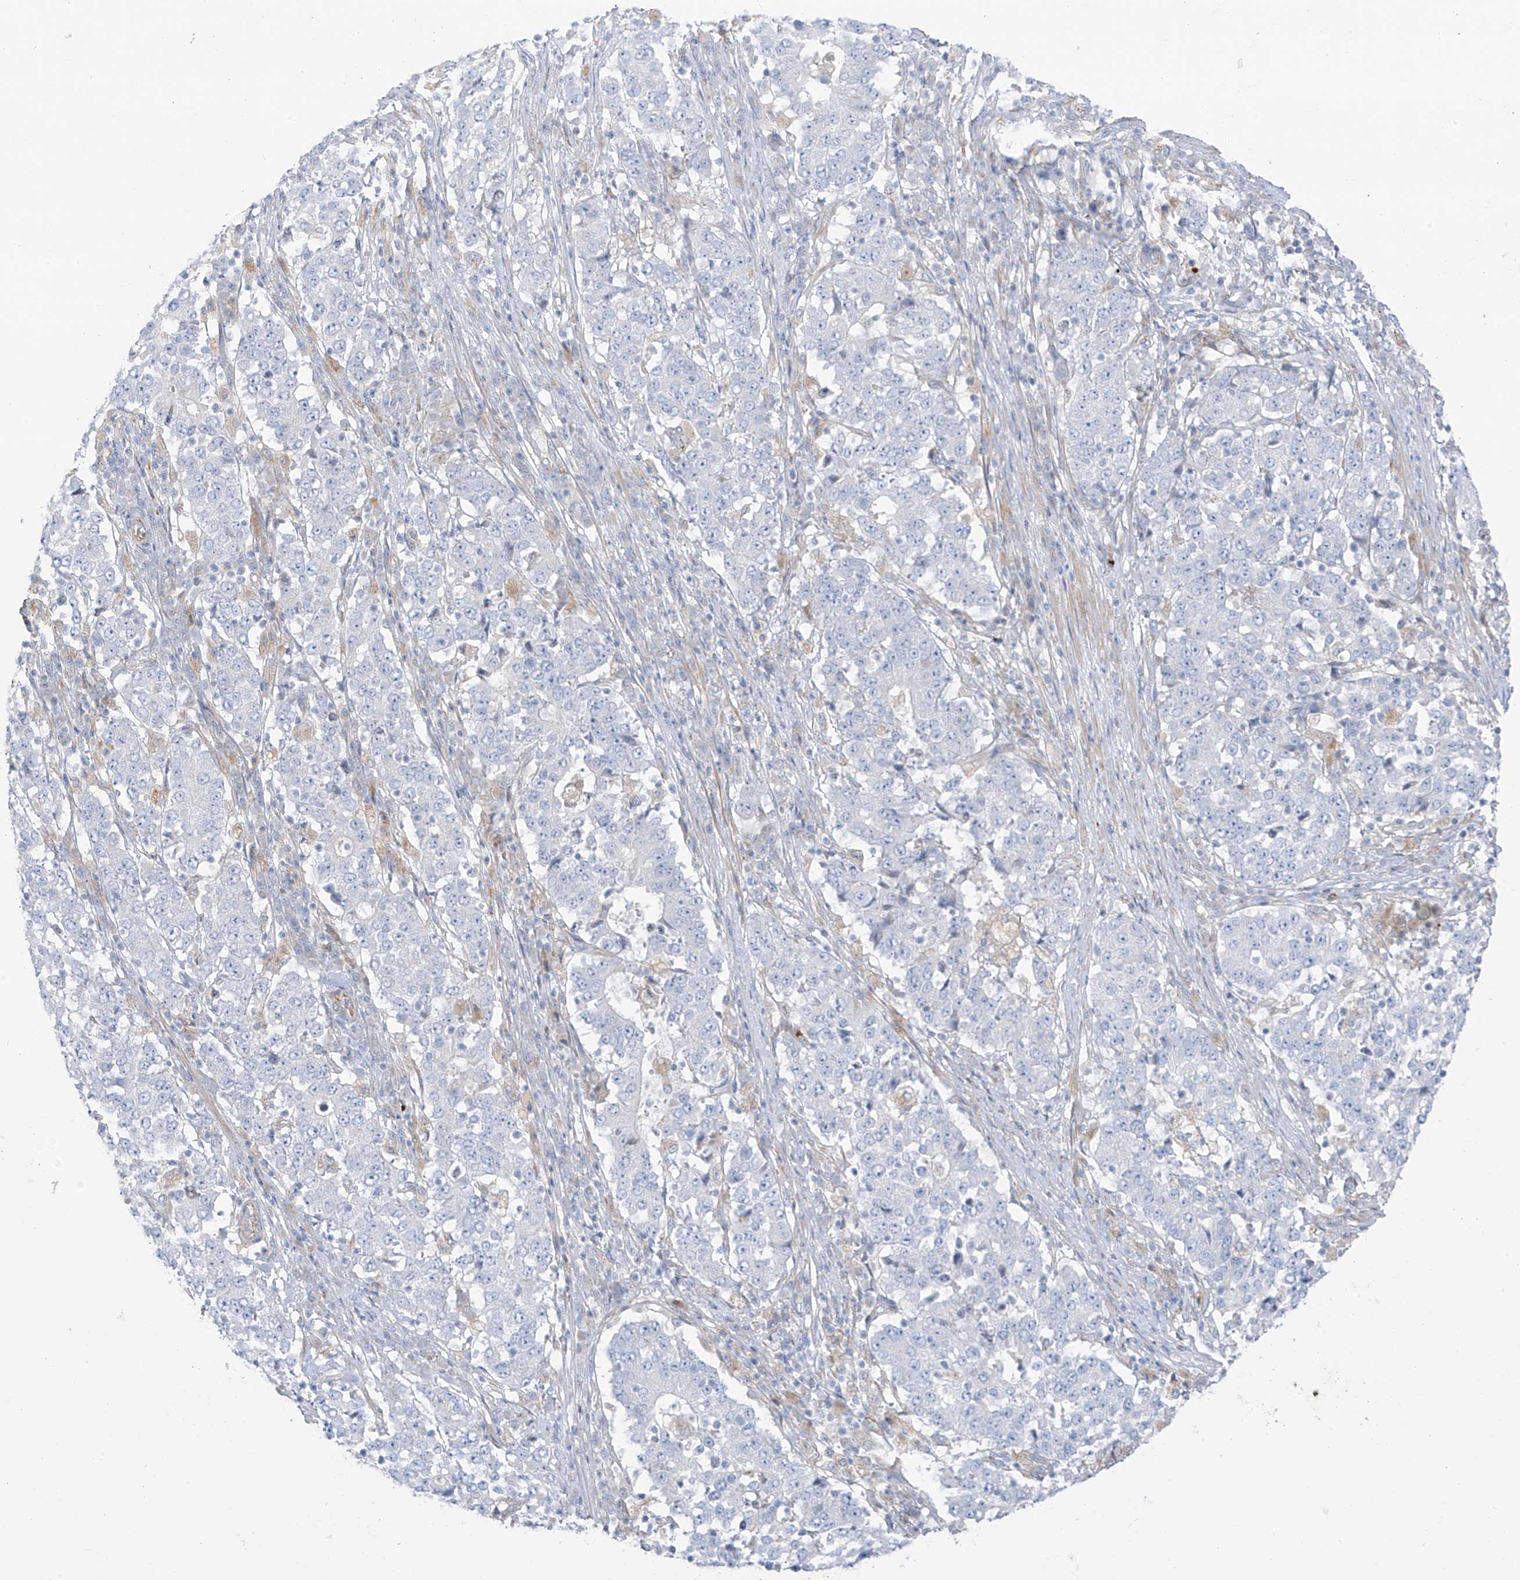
{"staining": {"intensity": "negative", "quantity": "none", "location": "none"}, "tissue": "stomach cancer", "cell_type": "Tumor cells", "image_type": "cancer", "snomed": [{"axis": "morphology", "description": "Adenocarcinoma, NOS"}, {"axis": "topography", "description": "Stomach"}], "caption": "This micrograph is of stomach cancer stained with IHC to label a protein in brown with the nuclei are counter-stained blue. There is no staining in tumor cells.", "gene": "TAL2", "patient": {"sex": "male", "age": 59}}